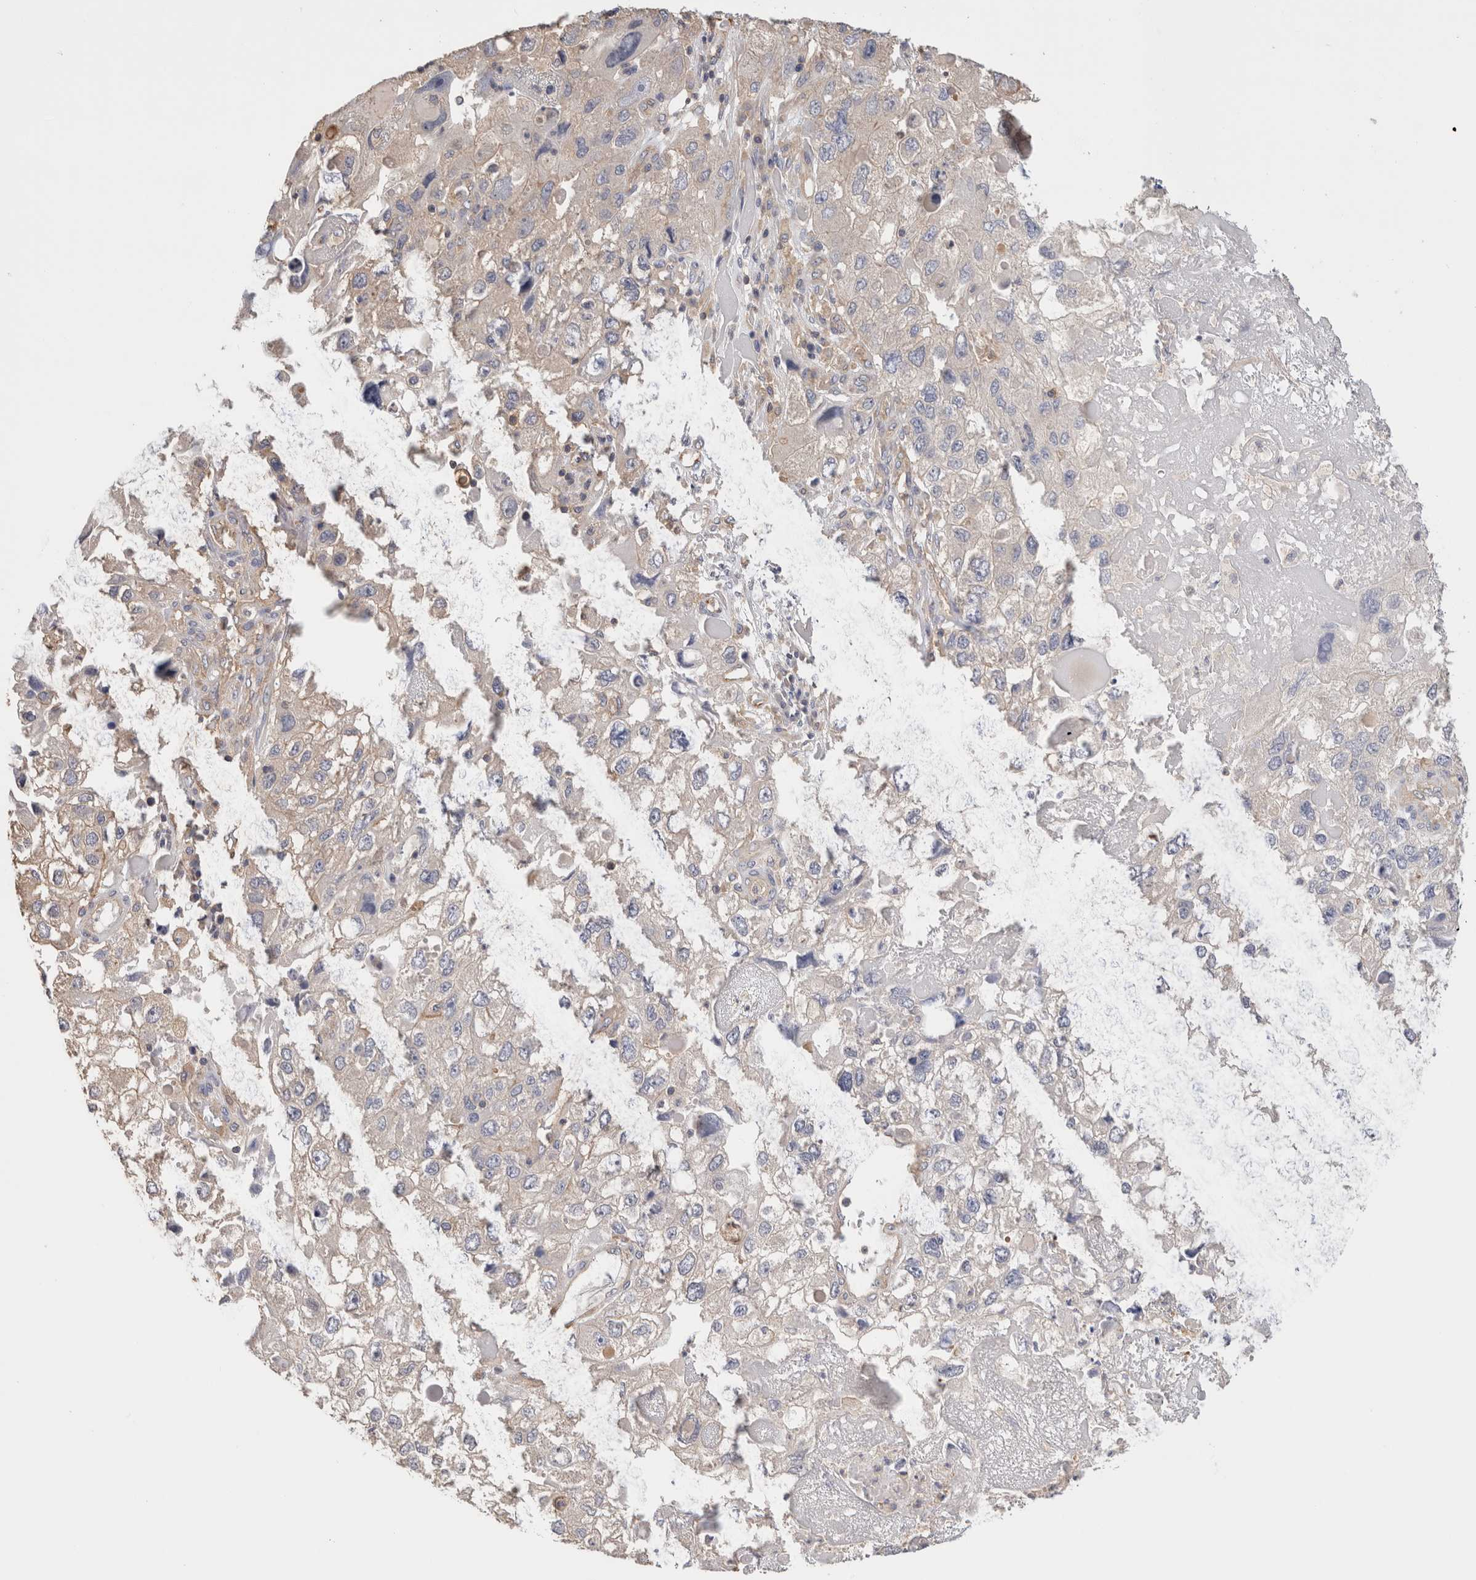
{"staining": {"intensity": "negative", "quantity": "none", "location": "none"}, "tissue": "endometrial cancer", "cell_type": "Tumor cells", "image_type": "cancer", "snomed": [{"axis": "morphology", "description": "Adenocarcinoma, NOS"}, {"axis": "topography", "description": "Endometrium"}], "caption": "Tumor cells are negative for brown protein staining in adenocarcinoma (endometrial).", "gene": "CFAP418", "patient": {"sex": "female", "age": 49}}